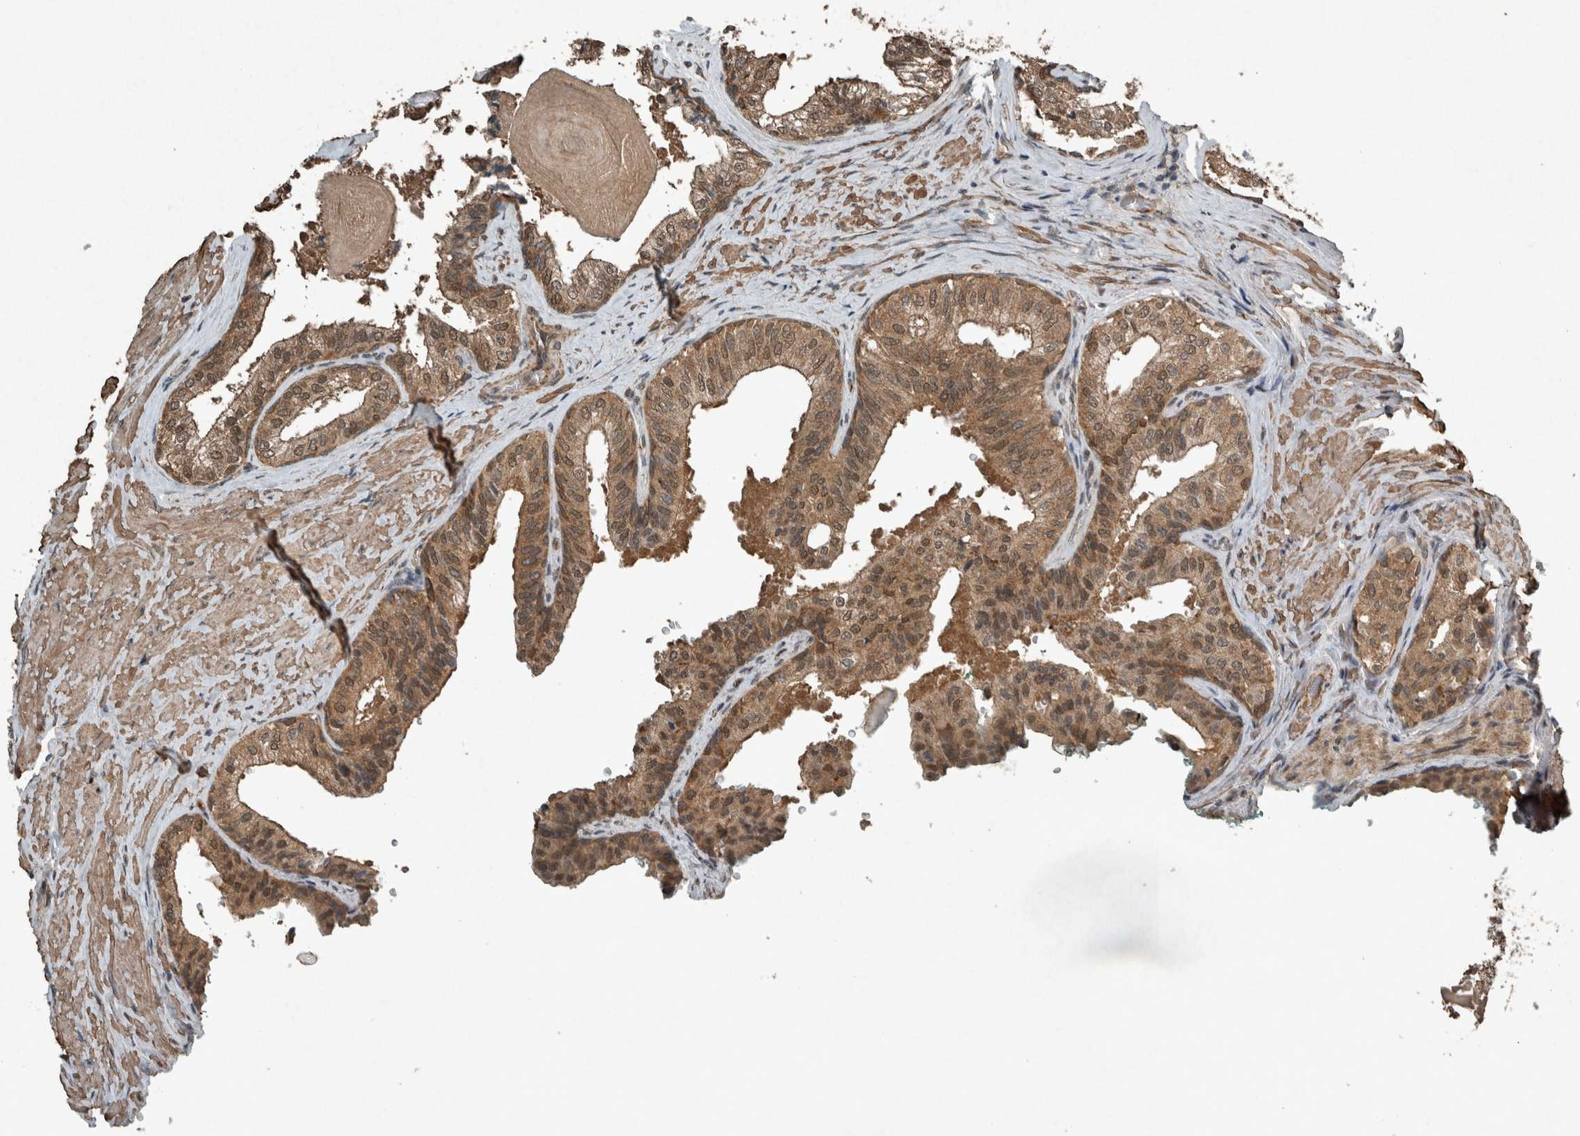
{"staining": {"intensity": "moderate", "quantity": ">75%", "location": "cytoplasmic/membranous,nuclear"}, "tissue": "prostate cancer", "cell_type": "Tumor cells", "image_type": "cancer", "snomed": [{"axis": "morphology", "description": "Adenocarcinoma, Low grade"}, {"axis": "topography", "description": "Prostate"}], "caption": "Protein expression analysis of prostate low-grade adenocarcinoma demonstrates moderate cytoplasmic/membranous and nuclear expression in approximately >75% of tumor cells.", "gene": "ARHGEF12", "patient": {"sex": "male", "age": 60}}